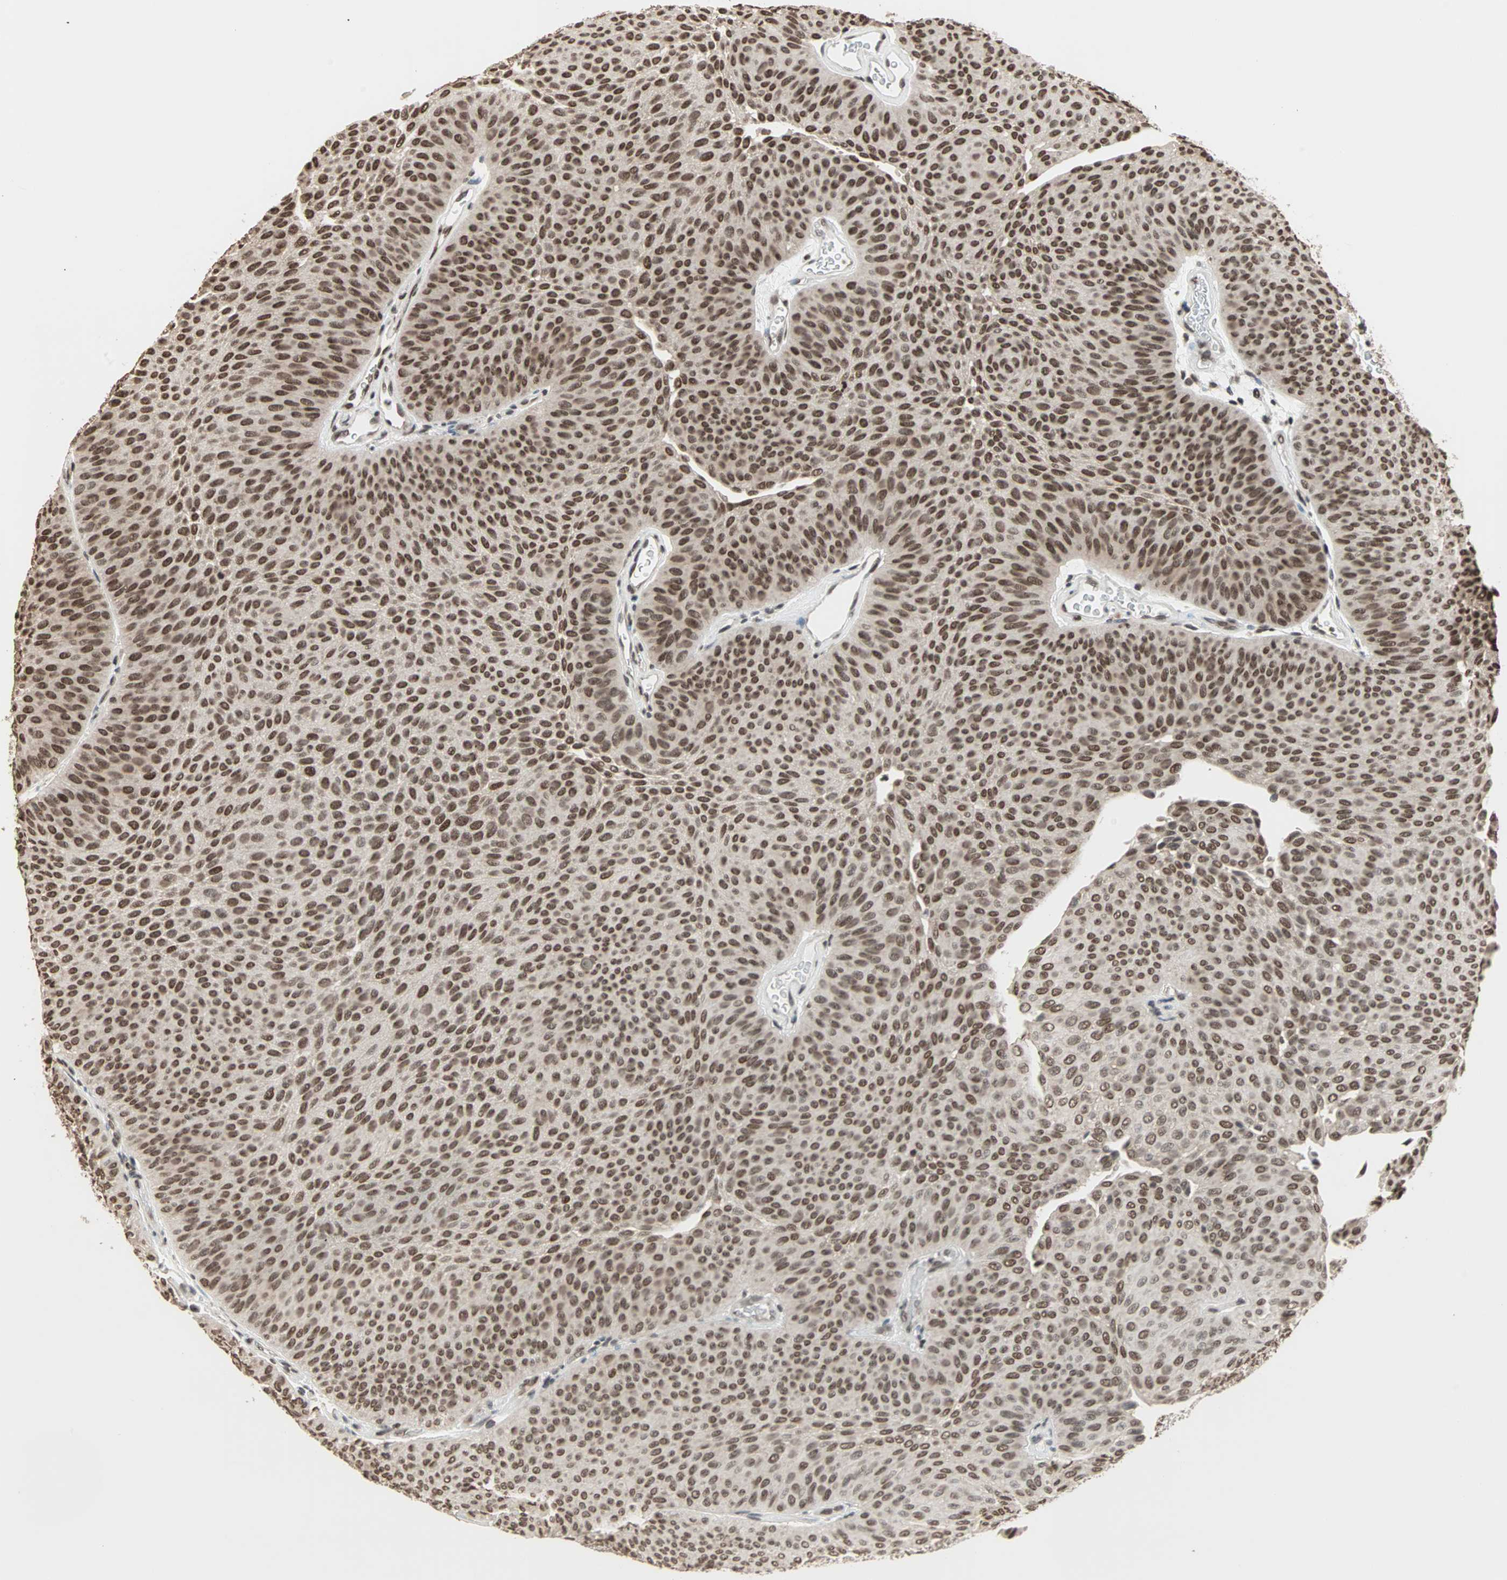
{"staining": {"intensity": "strong", "quantity": ">75%", "location": "nuclear"}, "tissue": "urothelial cancer", "cell_type": "Tumor cells", "image_type": "cancer", "snomed": [{"axis": "morphology", "description": "Urothelial carcinoma, Low grade"}, {"axis": "topography", "description": "Urinary bladder"}], "caption": "Urothelial carcinoma (low-grade) stained with a brown dye displays strong nuclear positive expression in about >75% of tumor cells.", "gene": "DAZAP1", "patient": {"sex": "female", "age": 60}}